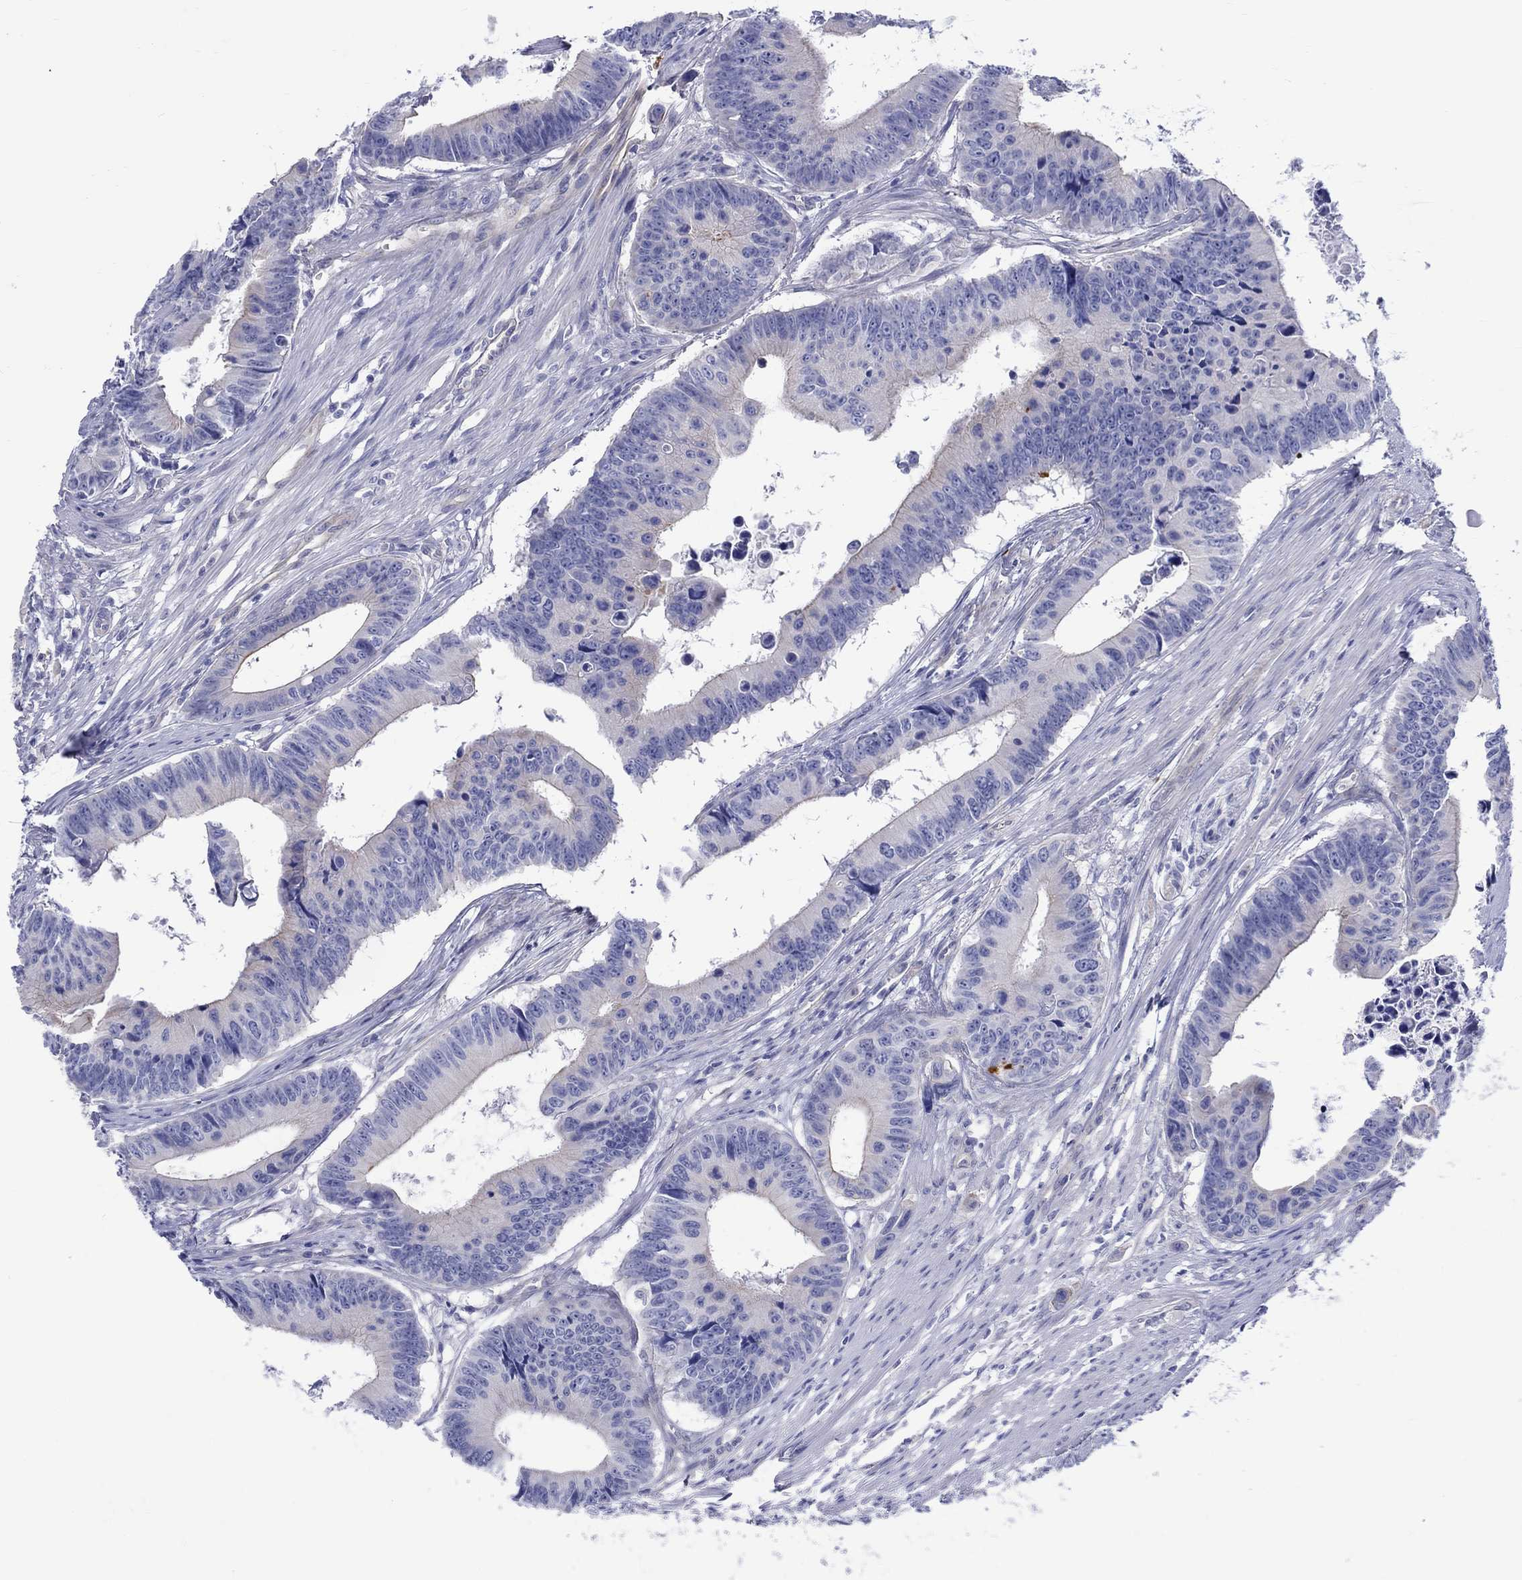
{"staining": {"intensity": "negative", "quantity": "none", "location": "none"}, "tissue": "colorectal cancer", "cell_type": "Tumor cells", "image_type": "cancer", "snomed": [{"axis": "morphology", "description": "Adenocarcinoma, NOS"}, {"axis": "topography", "description": "Colon"}], "caption": "Human colorectal cancer (adenocarcinoma) stained for a protein using IHC exhibits no positivity in tumor cells.", "gene": "SH2D7", "patient": {"sex": "female", "age": 87}}